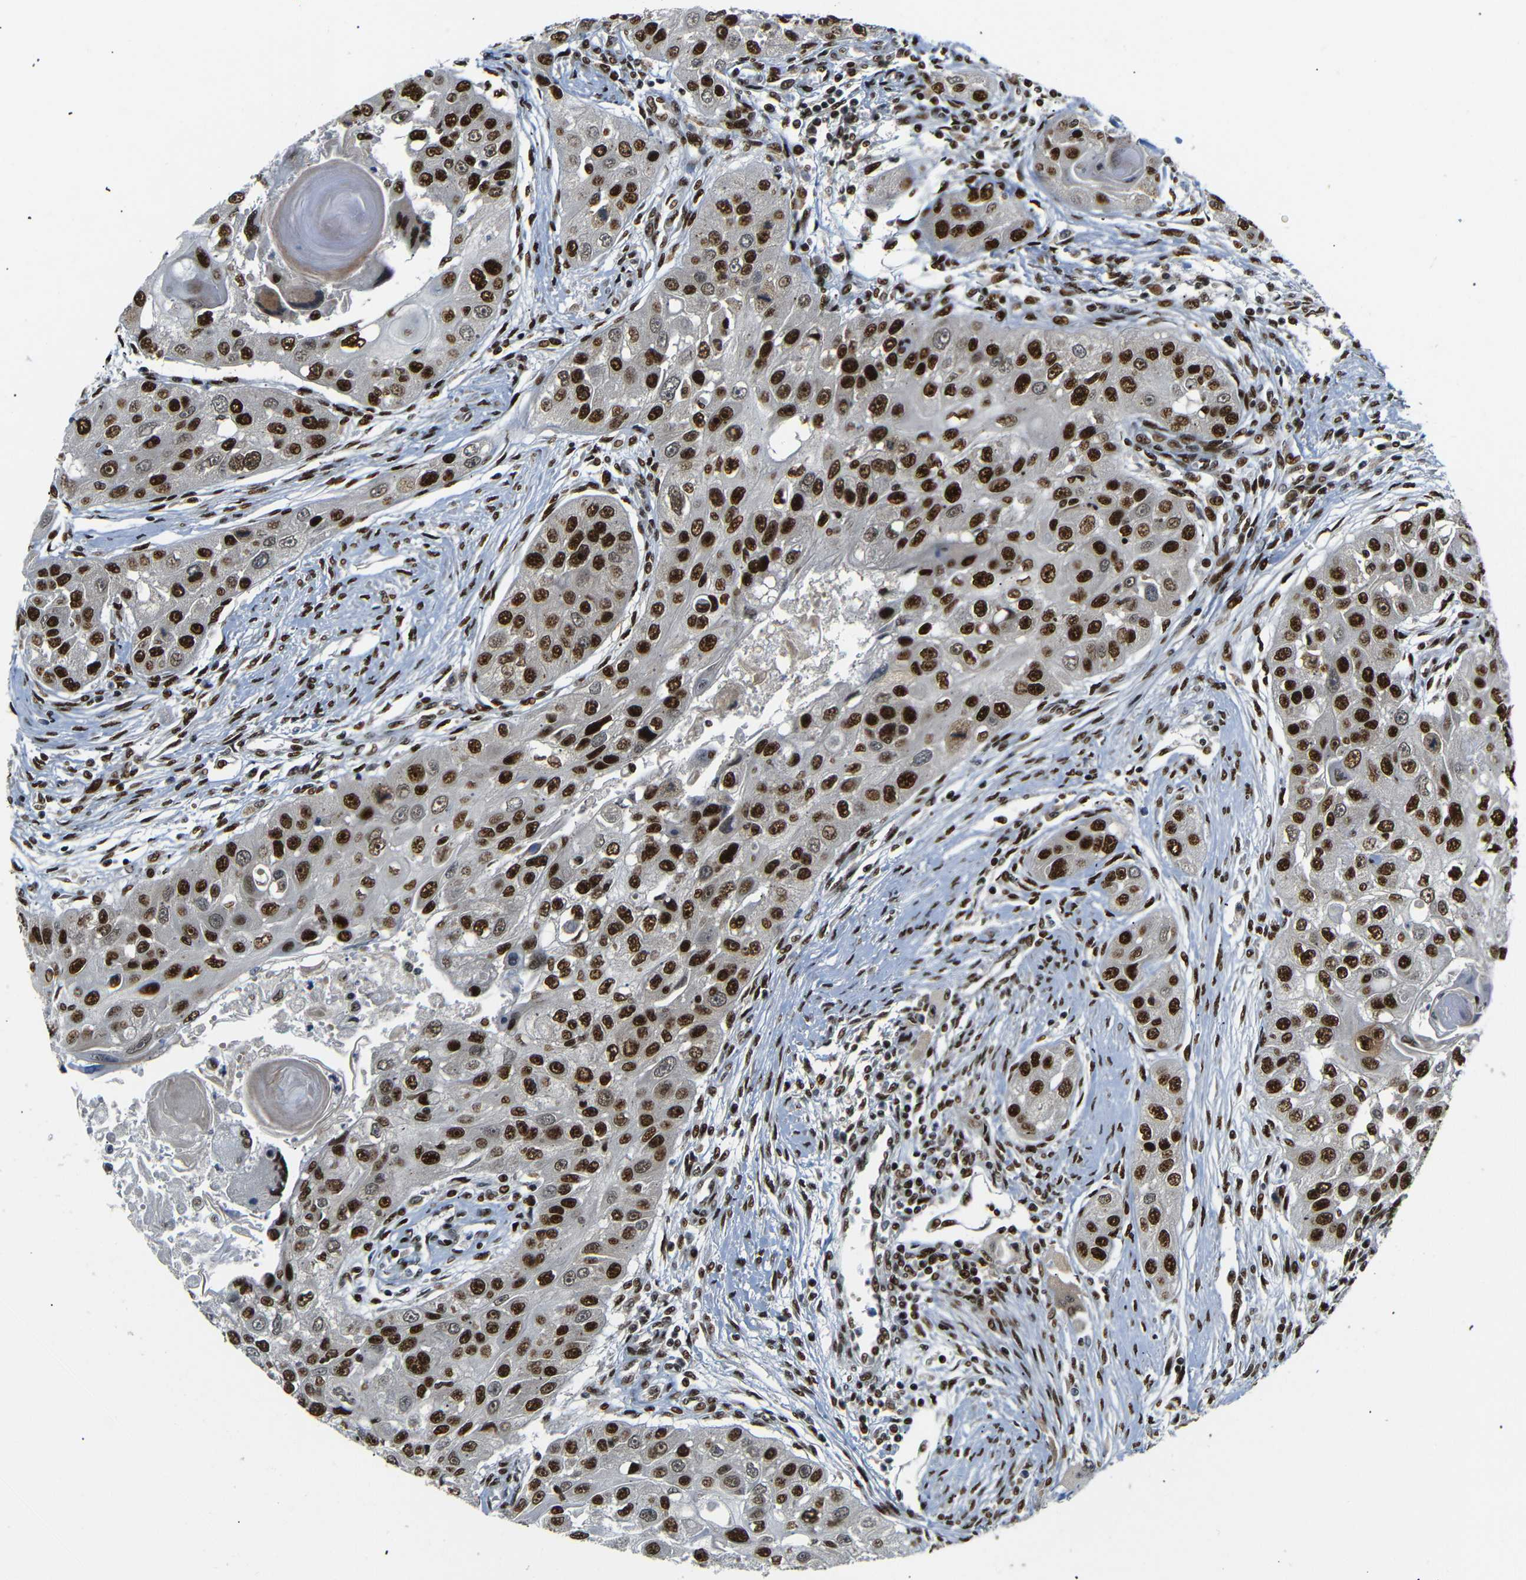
{"staining": {"intensity": "strong", "quantity": ">75%", "location": "nuclear"}, "tissue": "head and neck cancer", "cell_type": "Tumor cells", "image_type": "cancer", "snomed": [{"axis": "morphology", "description": "Normal tissue, NOS"}, {"axis": "morphology", "description": "Squamous cell carcinoma, NOS"}, {"axis": "topography", "description": "Skeletal muscle"}, {"axis": "topography", "description": "Head-Neck"}], "caption": "There is high levels of strong nuclear positivity in tumor cells of head and neck cancer (squamous cell carcinoma), as demonstrated by immunohistochemical staining (brown color).", "gene": "SETDB2", "patient": {"sex": "male", "age": 51}}